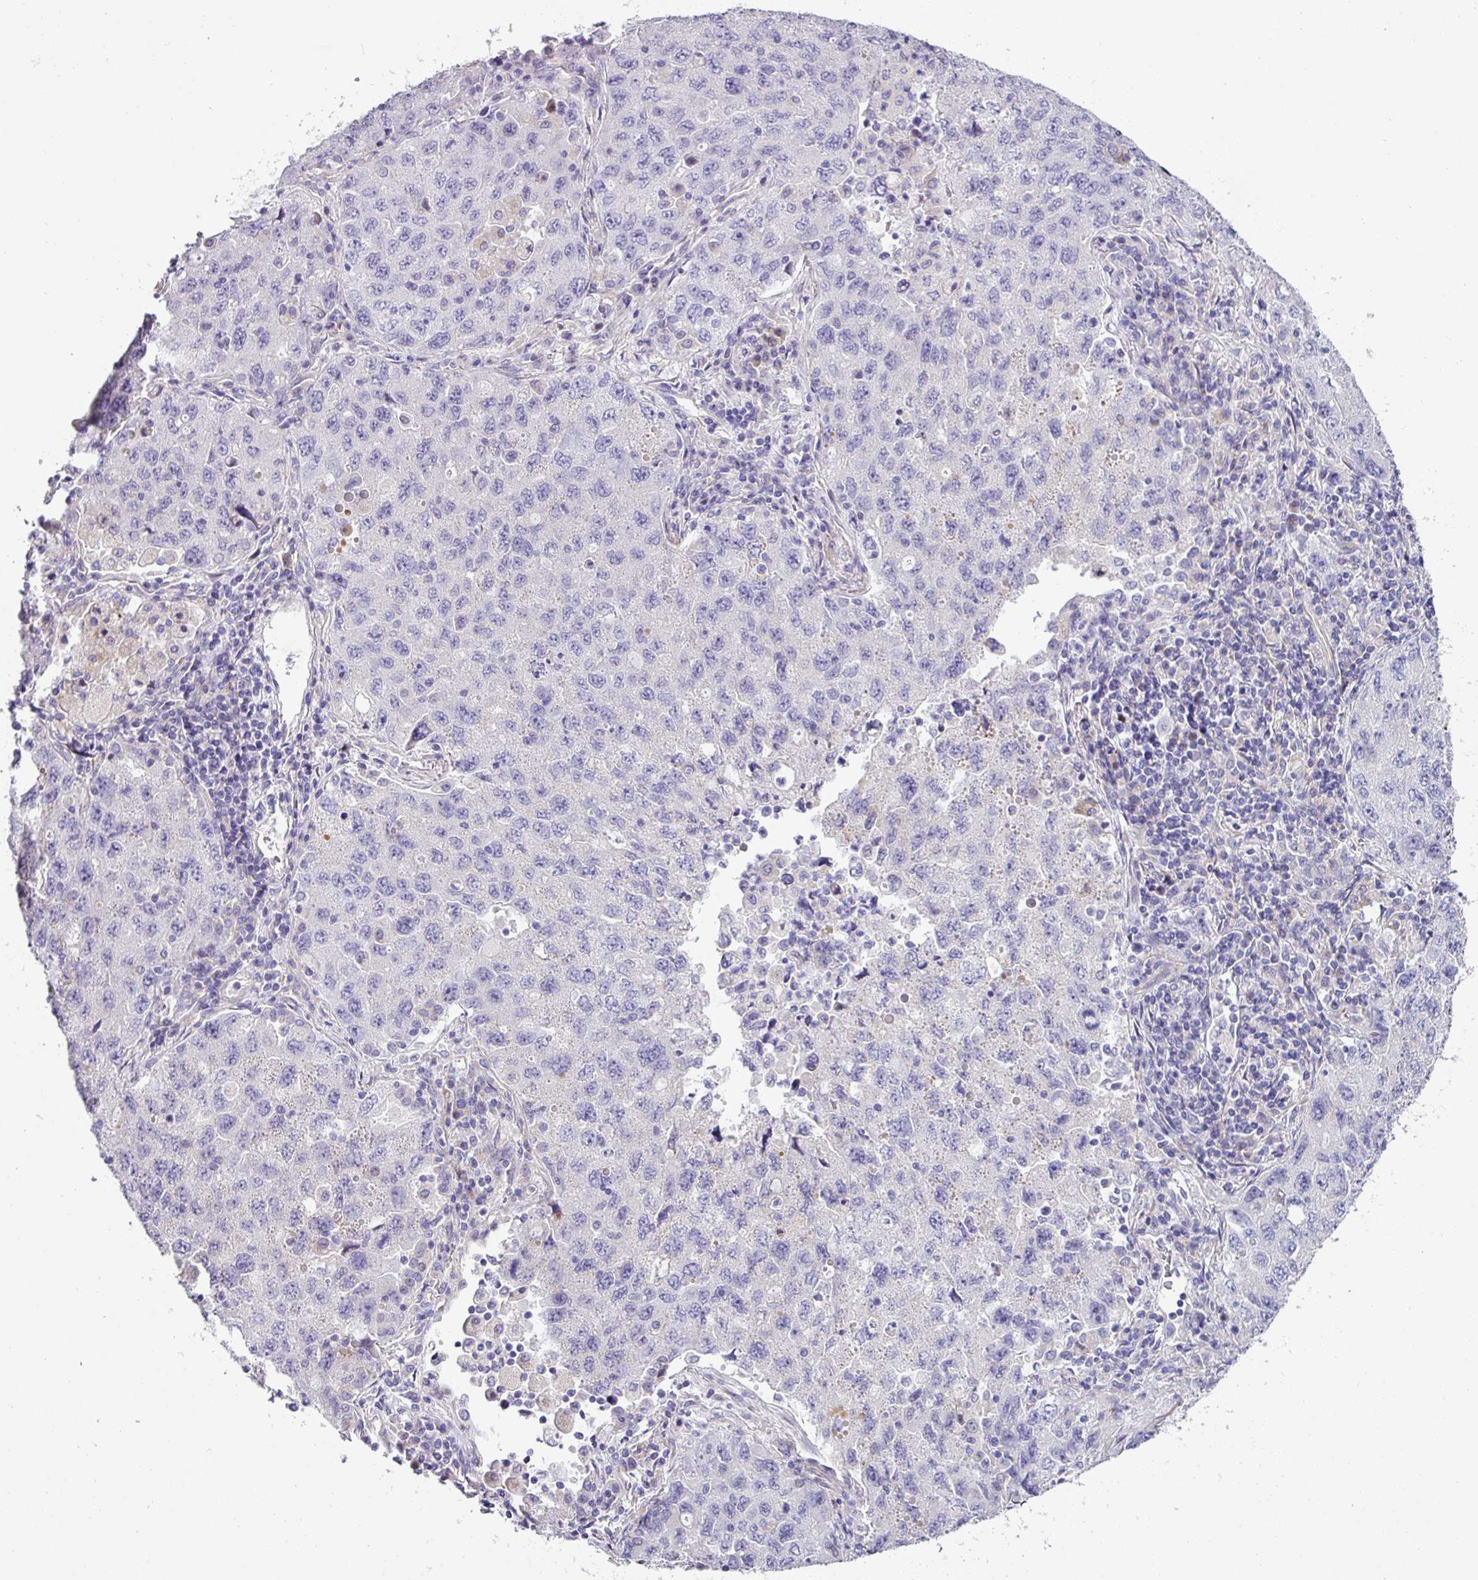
{"staining": {"intensity": "negative", "quantity": "none", "location": "none"}, "tissue": "lung cancer", "cell_type": "Tumor cells", "image_type": "cancer", "snomed": [{"axis": "morphology", "description": "Adenocarcinoma, NOS"}, {"axis": "topography", "description": "Lung"}], "caption": "A micrograph of human adenocarcinoma (lung) is negative for staining in tumor cells.", "gene": "RGS16", "patient": {"sex": "female", "age": 57}}